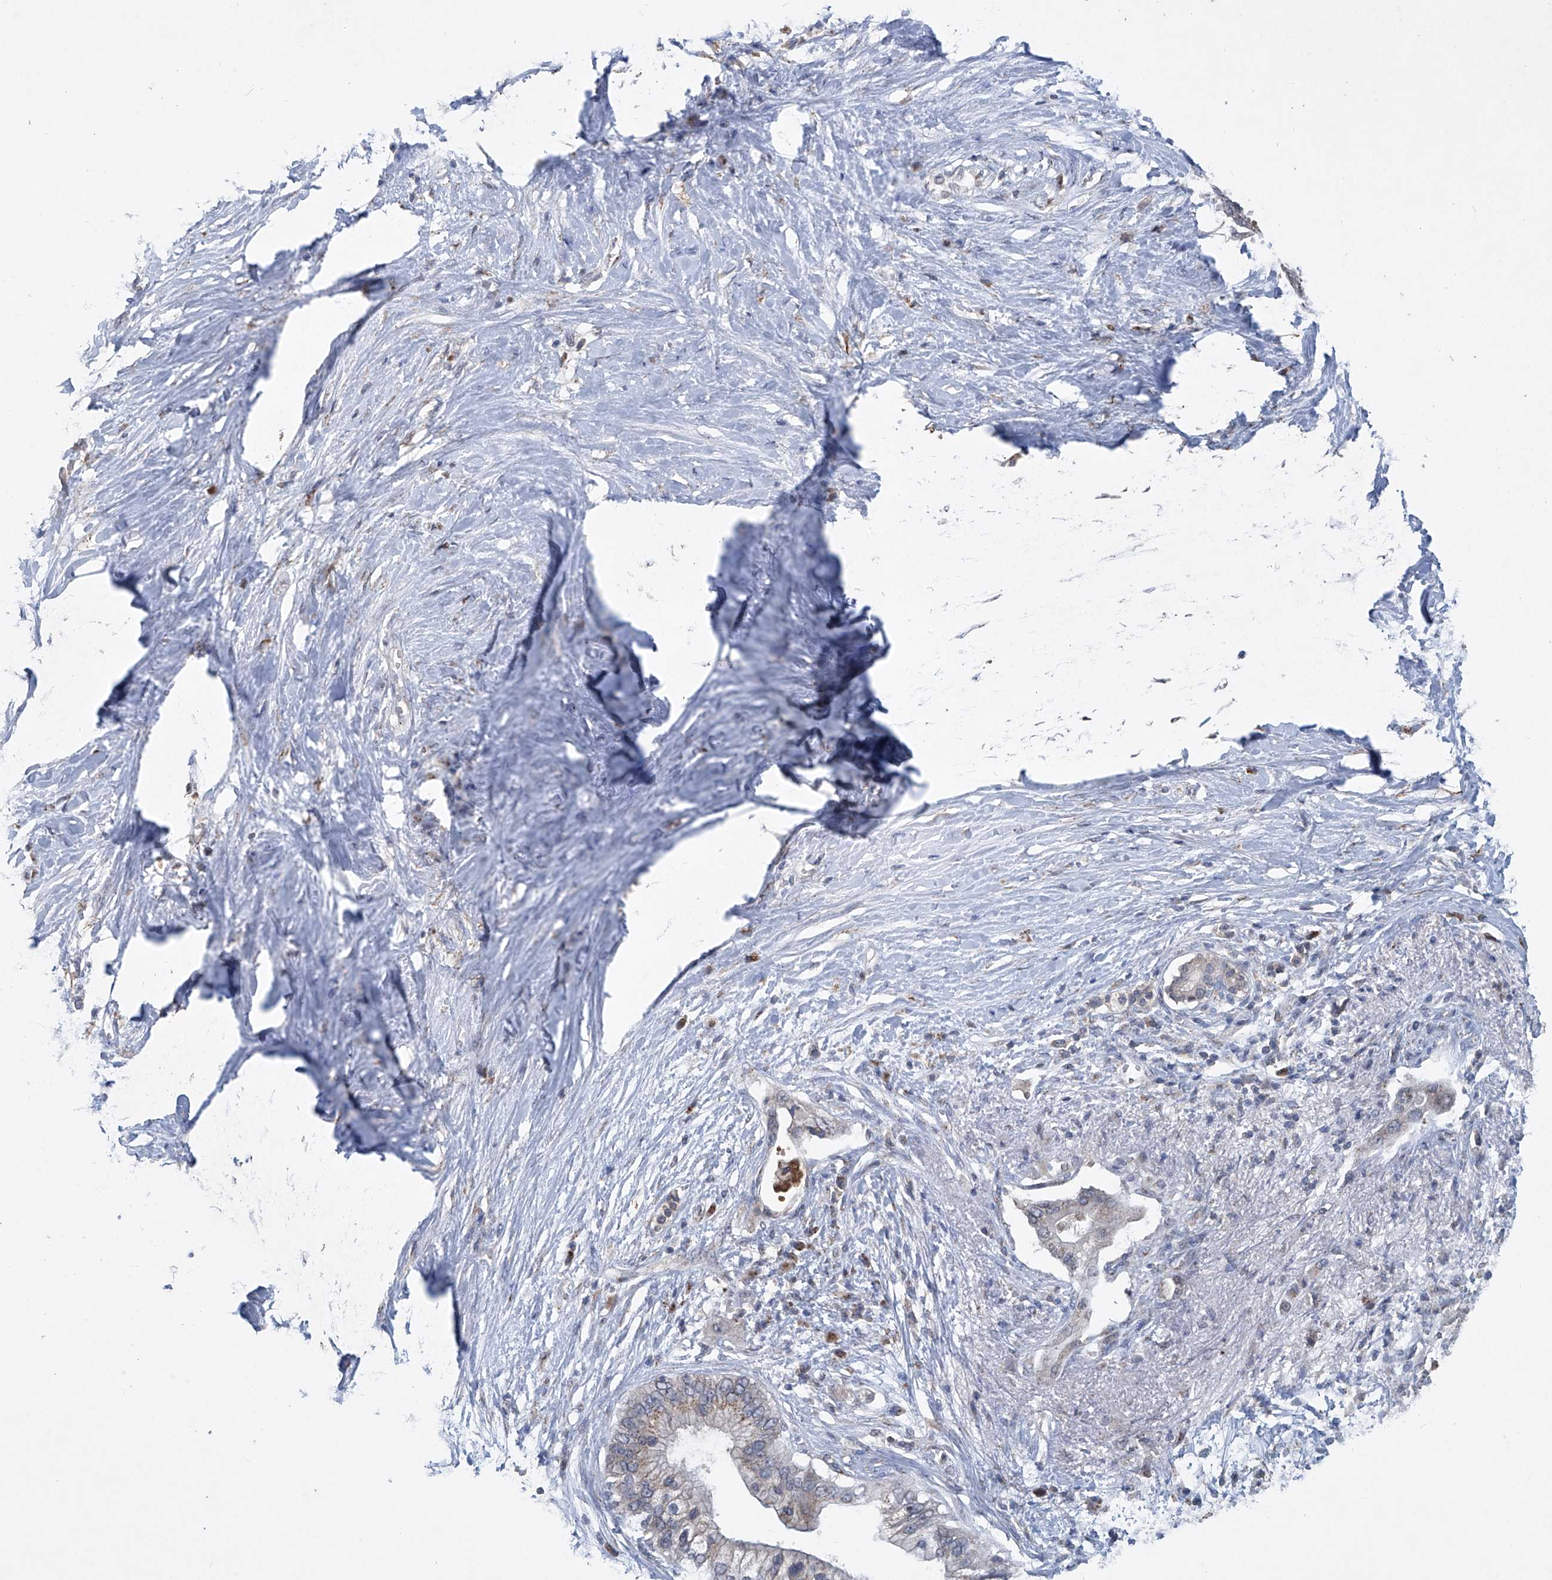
{"staining": {"intensity": "weak", "quantity": "<25%", "location": "cytoplasmic/membranous"}, "tissue": "pancreatic cancer", "cell_type": "Tumor cells", "image_type": "cancer", "snomed": [{"axis": "morphology", "description": "Normal tissue, NOS"}, {"axis": "morphology", "description": "Adenocarcinoma, NOS"}, {"axis": "topography", "description": "Pancreas"}, {"axis": "topography", "description": "Peripheral nerve tissue"}], "caption": "High power microscopy photomicrograph of an immunohistochemistry photomicrograph of pancreatic cancer (adenocarcinoma), revealing no significant expression in tumor cells.", "gene": "PCSK5", "patient": {"sex": "male", "age": 59}}